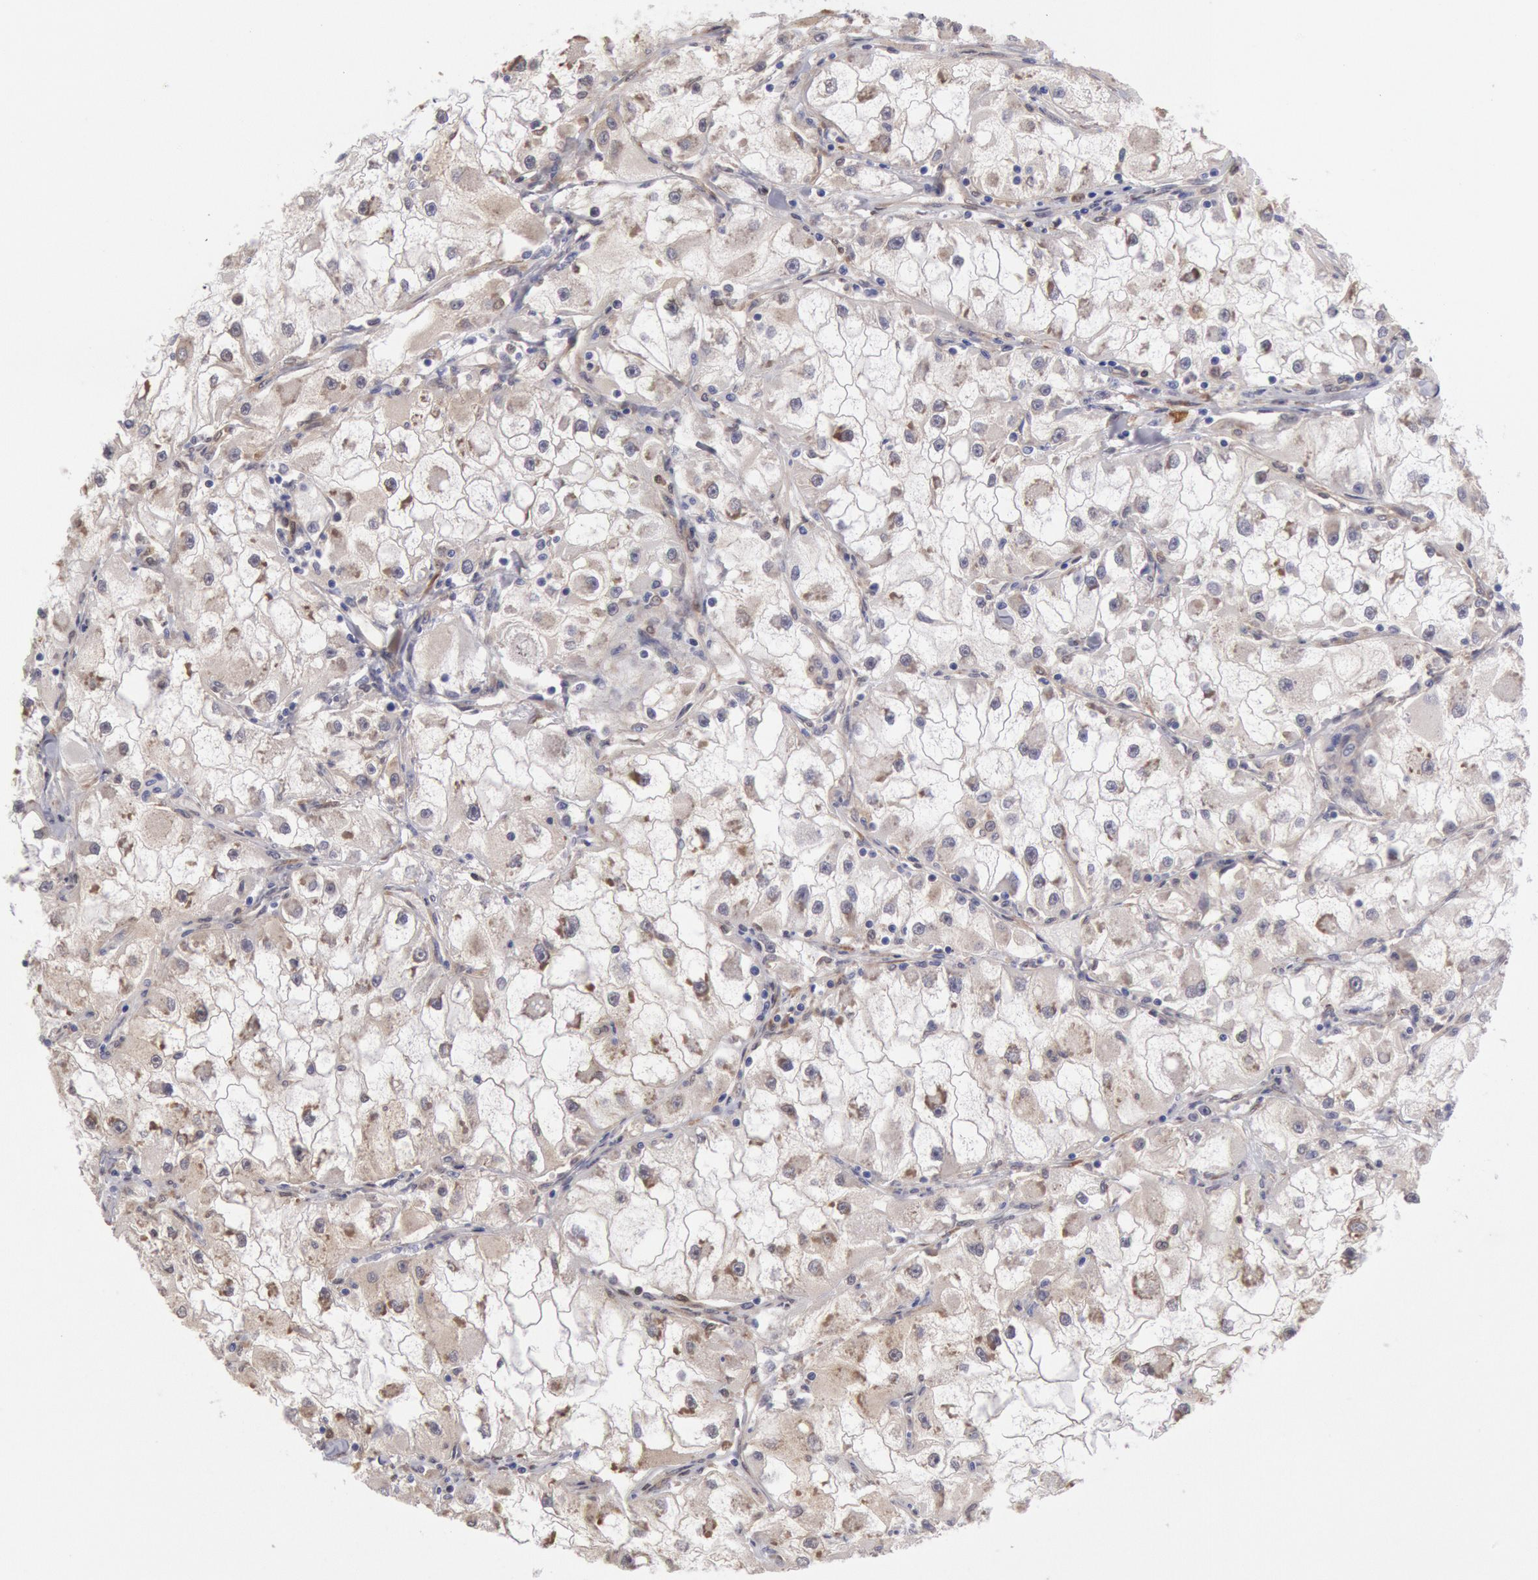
{"staining": {"intensity": "negative", "quantity": "none", "location": "none"}, "tissue": "renal cancer", "cell_type": "Tumor cells", "image_type": "cancer", "snomed": [{"axis": "morphology", "description": "Adenocarcinoma, NOS"}, {"axis": "topography", "description": "Kidney"}], "caption": "High power microscopy photomicrograph of an immunohistochemistry (IHC) histopathology image of renal cancer (adenocarcinoma), revealing no significant positivity in tumor cells.", "gene": "CCDC50", "patient": {"sex": "female", "age": 73}}